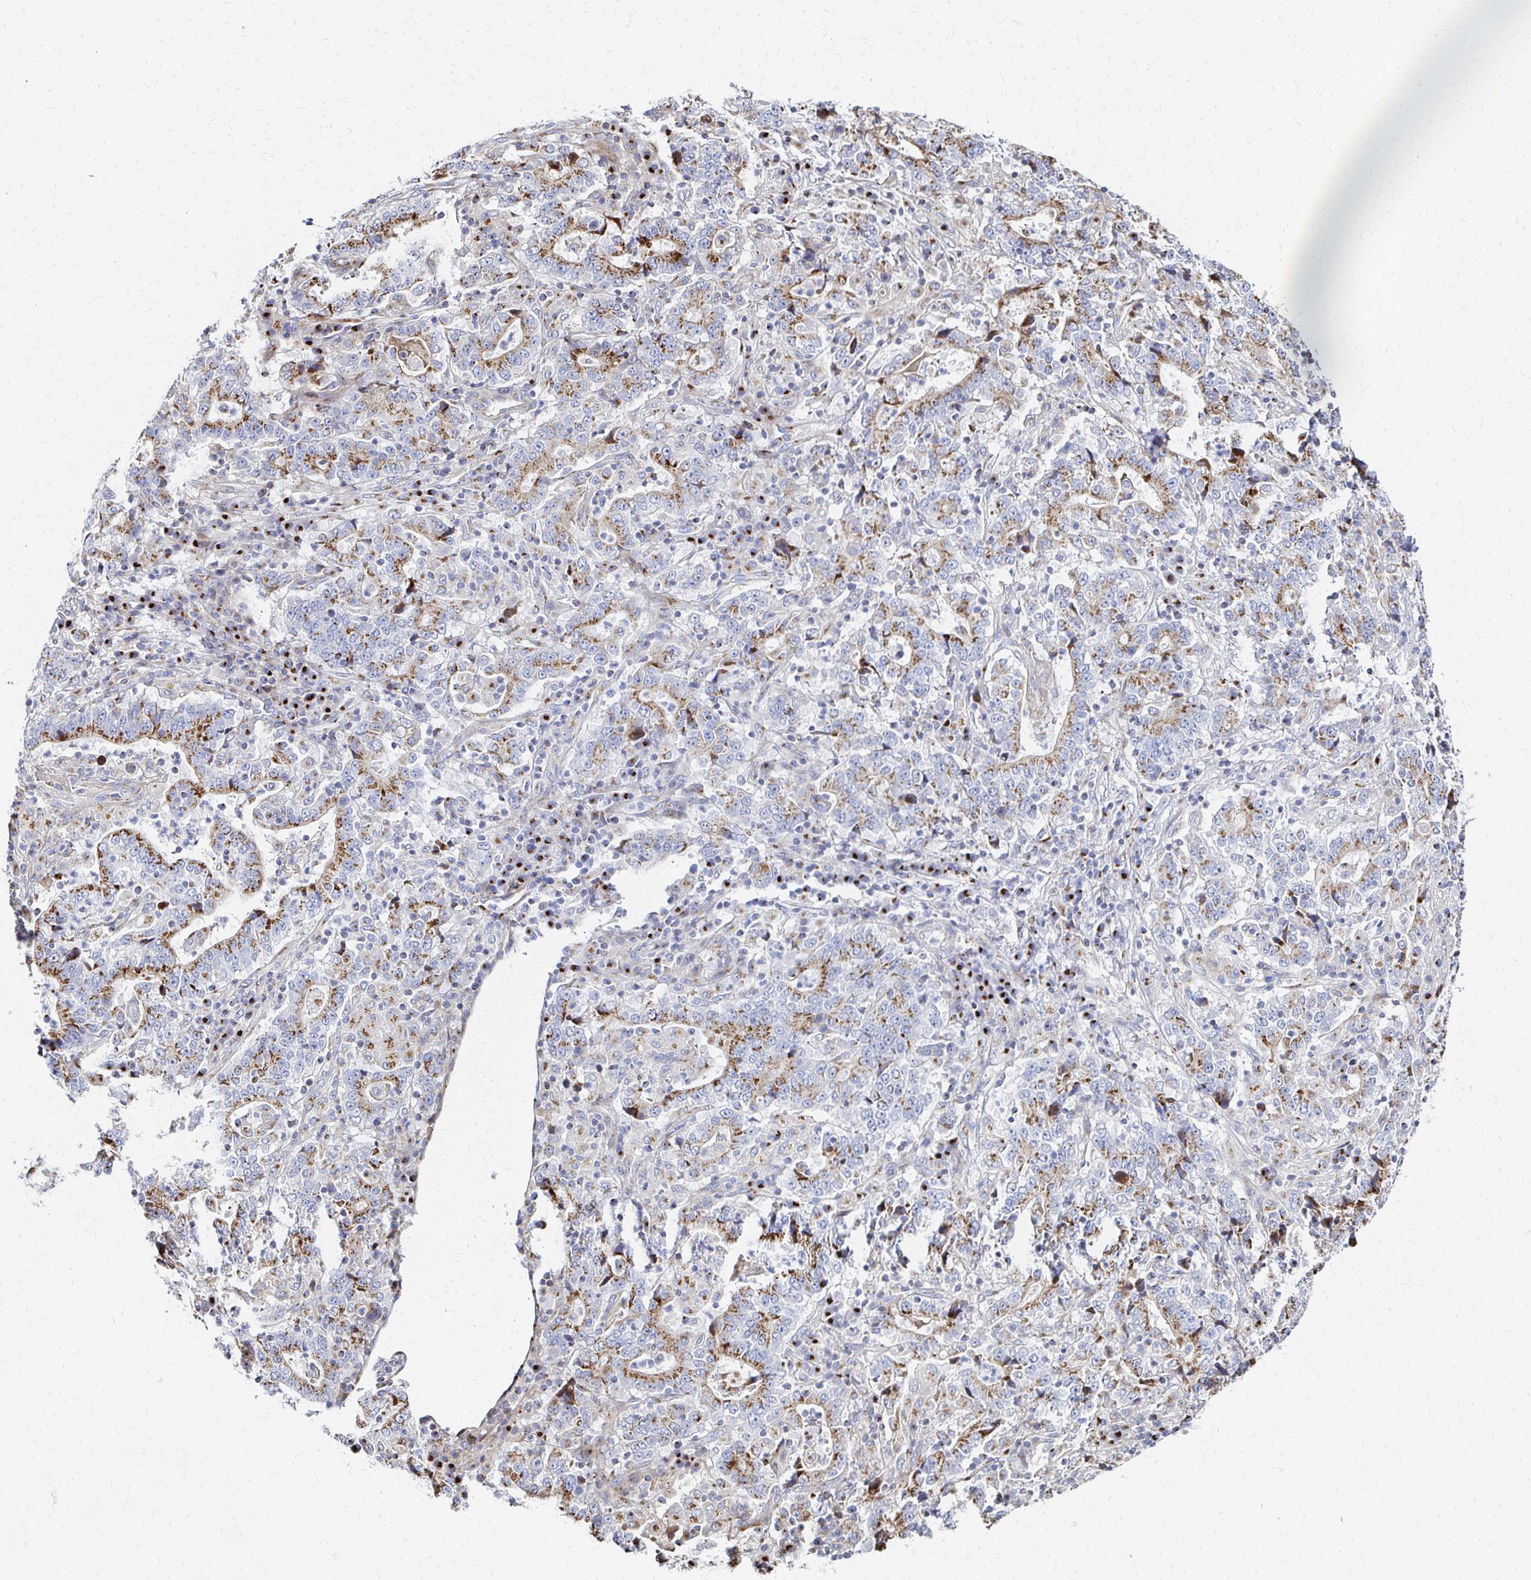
{"staining": {"intensity": "moderate", "quantity": "25%-75%", "location": "cytoplasmic/membranous"}, "tissue": "stomach cancer", "cell_type": "Tumor cells", "image_type": "cancer", "snomed": [{"axis": "morphology", "description": "Normal tissue, NOS"}, {"axis": "morphology", "description": "Adenocarcinoma, NOS"}, {"axis": "topography", "description": "Stomach, upper"}, {"axis": "topography", "description": "Stomach"}], "caption": "Adenocarcinoma (stomach) stained for a protein shows moderate cytoplasmic/membranous positivity in tumor cells.", "gene": "MAN1A1", "patient": {"sex": "male", "age": 59}}